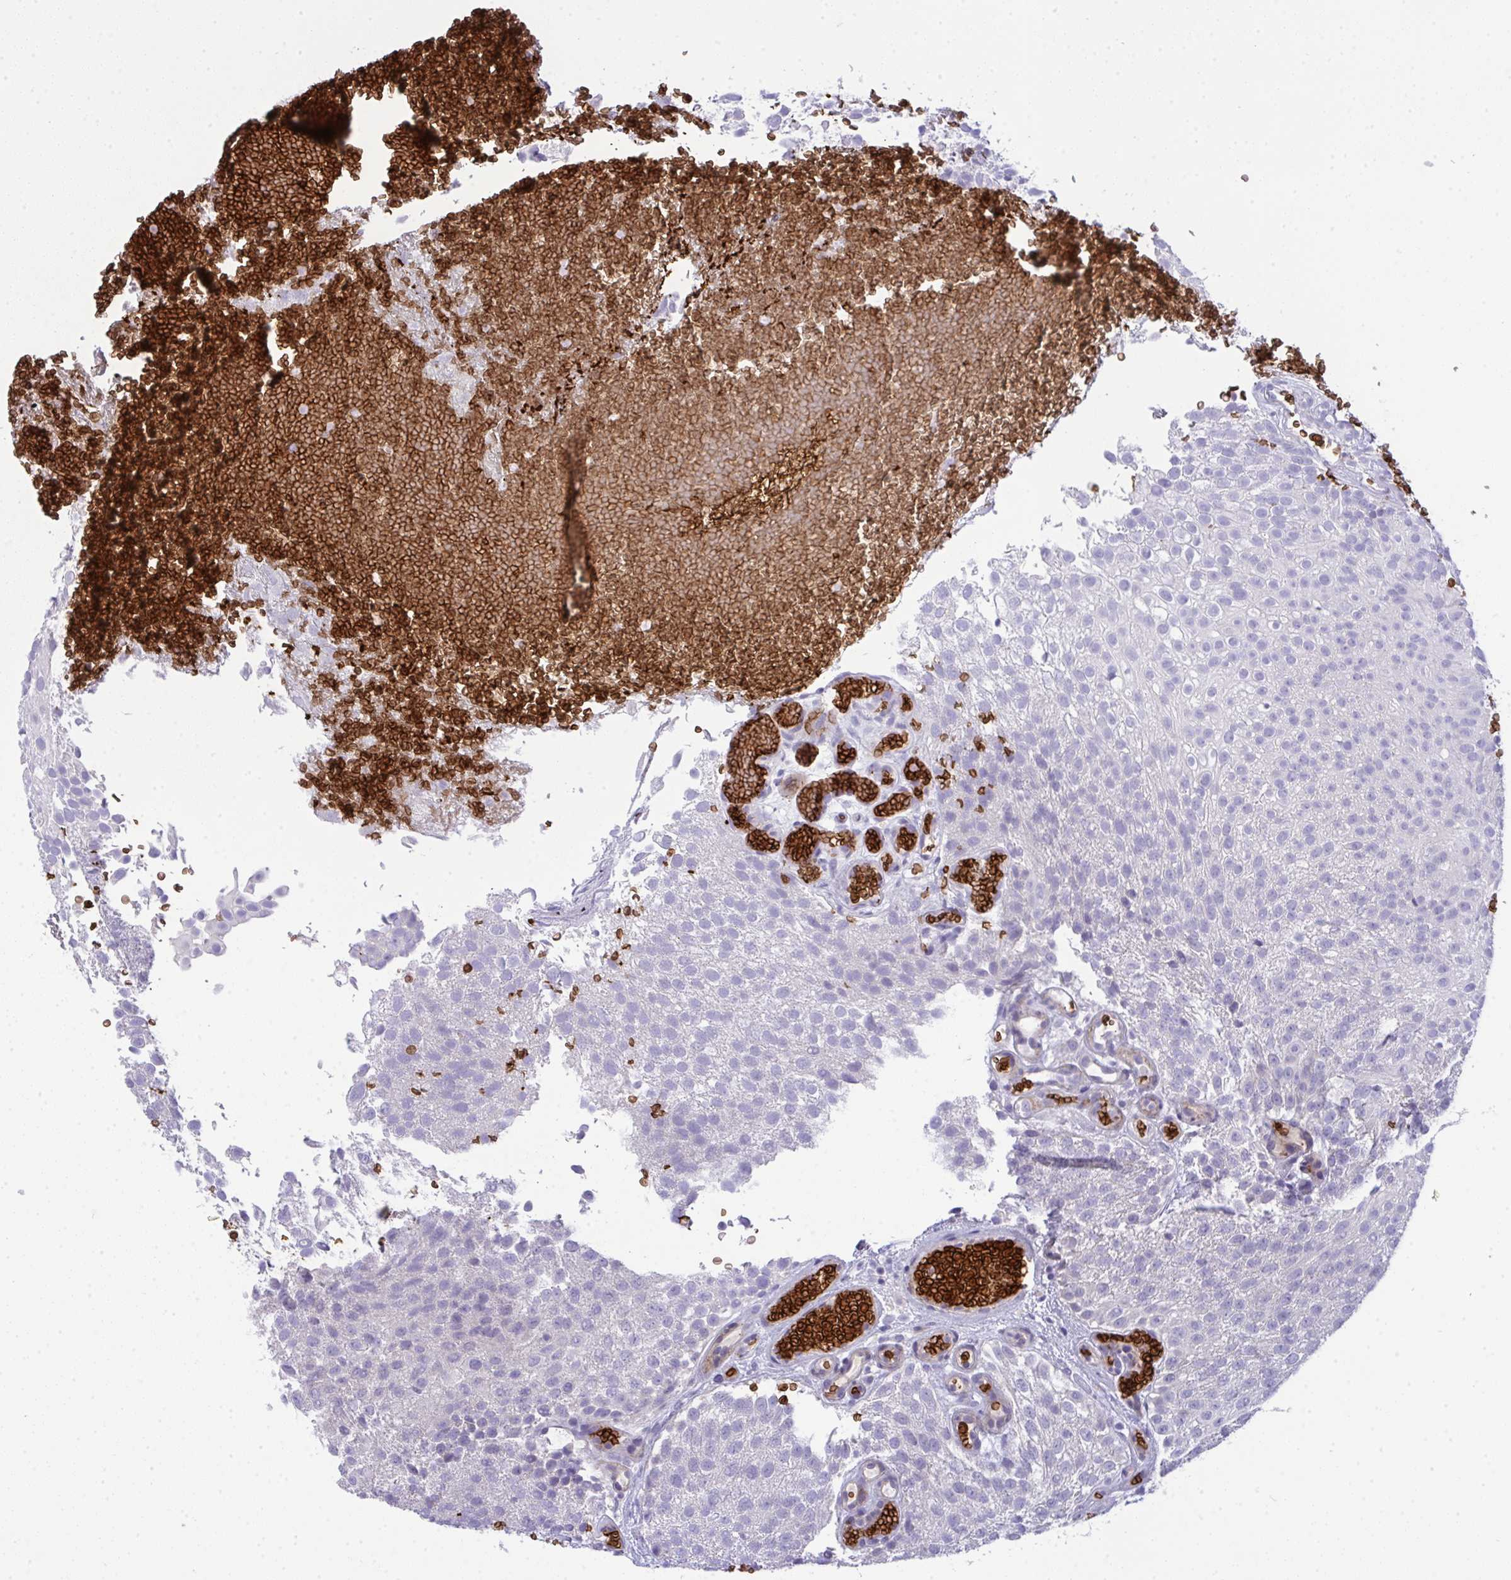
{"staining": {"intensity": "negative", "quantity": "none", "location": "none"}, "tissue": "urothelial cancer", "cell_type": "Tumor cells", "image_type": "cancer", "snomed": [{"axis": "morphology", "description": "Urothelial carcinoma, Low grade"}, {"axis": "topography", "description": "Urinary bladder"}], "caption": "An image of human low-grade urothelial carcinoma is negative for staining in tumor cells.", "gene": "SPTB", "patient": {"sex": "male", "age": 78}}